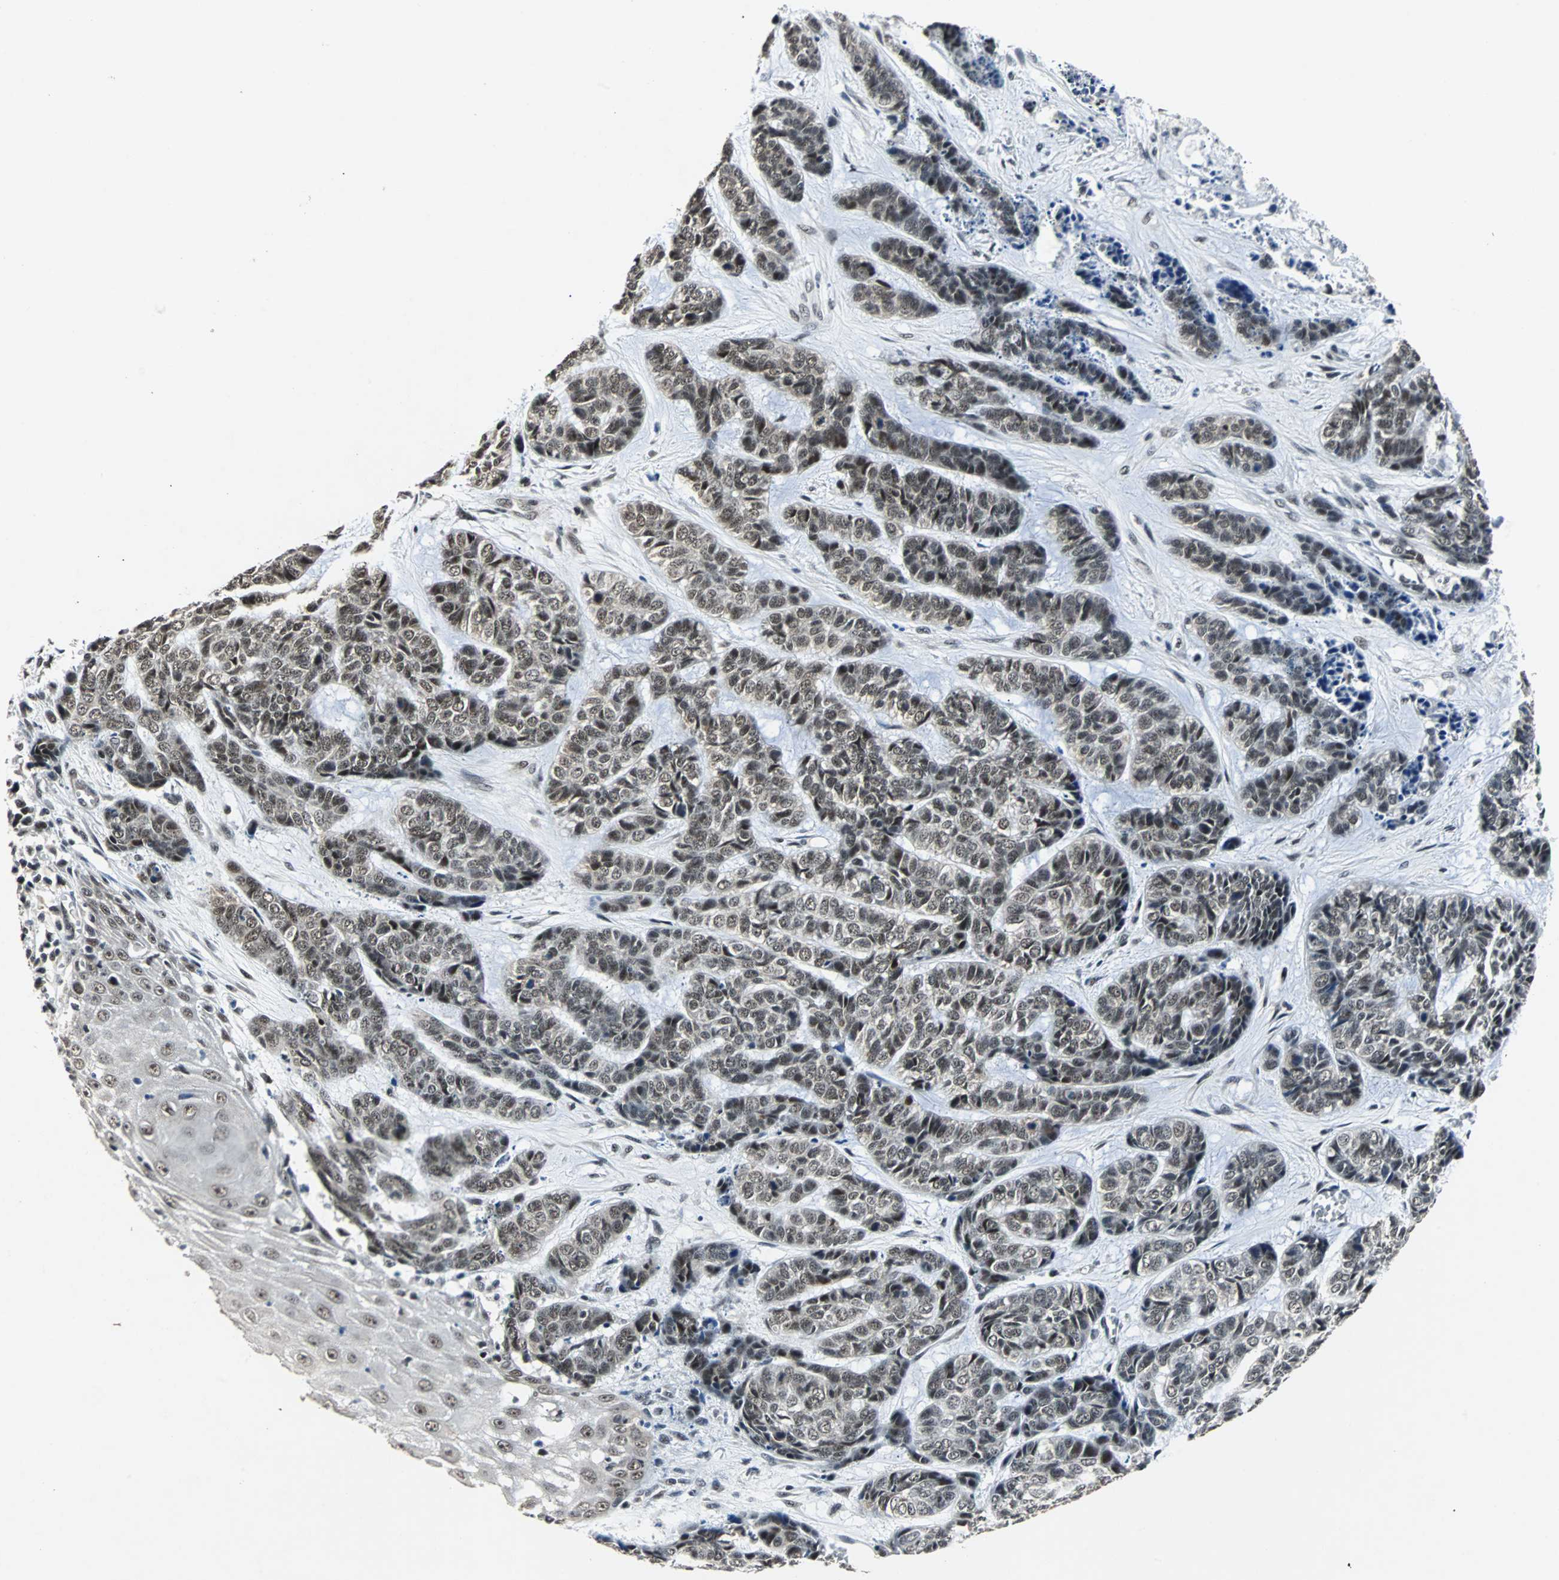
{"staining": {"intensity": "weak", "quantity": "25%-75%", "location": "nuclear"}, "tissue": "skin cancer", "cell_type": "Tumor cells", "image_type": "cancer", "snomed": [{"axis": "morphology", "description": "Basal cell carcinoma"}, {"axis": "topography", "description": "Skin"}], "caption": "There is low levels of weak nuclear expression in tumor cells of basal cell carcinoma (skin), as demonstrated by immunohistochemical staining (brown color).", "gene": "USP28", "patient": {"sex": "female", "age": 64}}